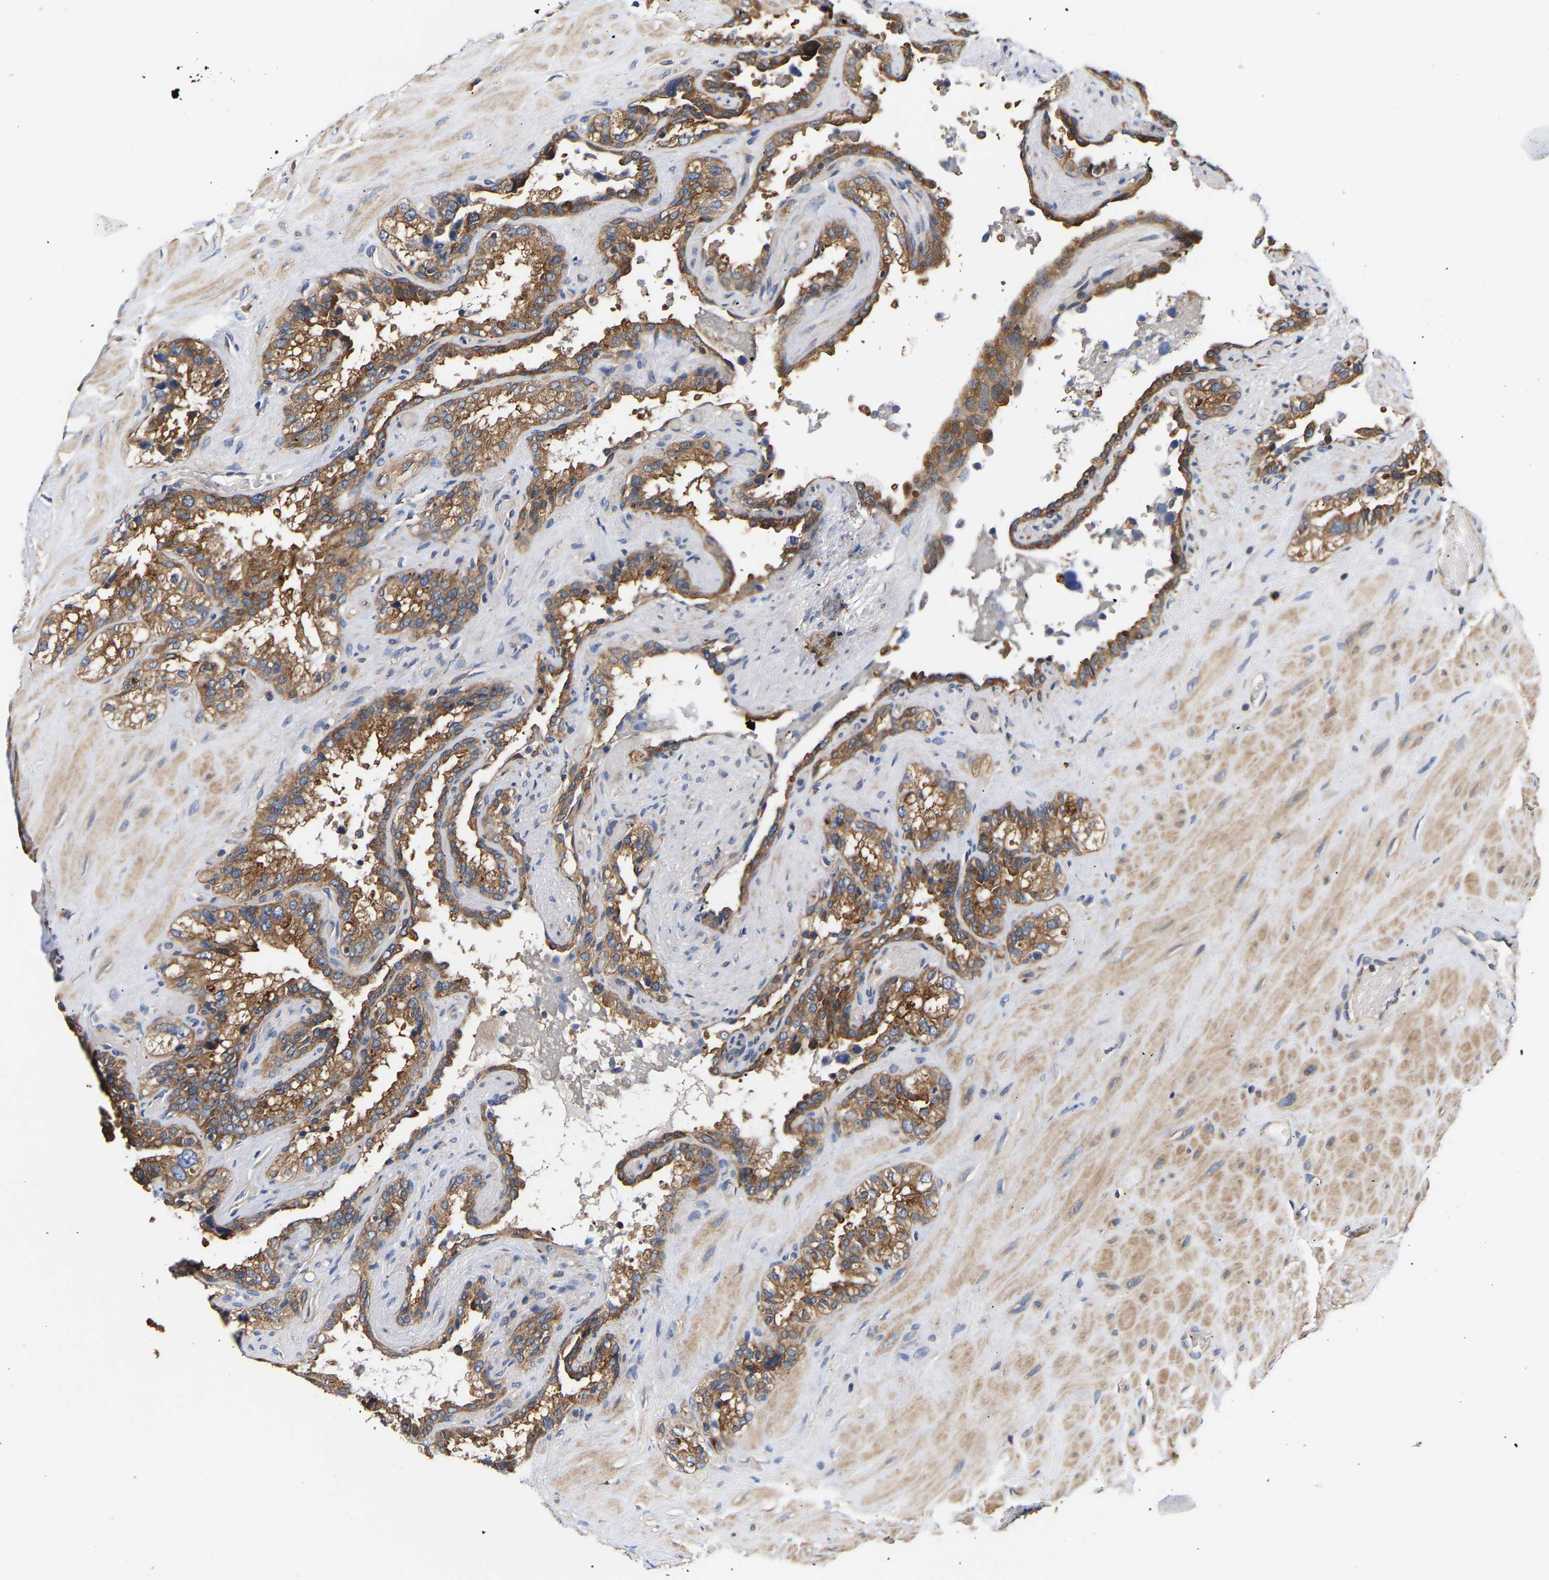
{"staining": {"intensity": "moderate", "quantity": "25%-75%", "location": "cytoplasmic/membranous"}, "tissue": "seminal vesicle", "cell_type": "Glandular cells", "image_type": "normal", "snomed": [{"axis": "morphology", "description": "Normal tissue, NOS"}, {"axis": "topography", "description": "Seminal veicle"}], "caption": "A medium amount of moderate cytoplasmic/membranous positivity is appreciated in approximately 25%-75% of glandular cells in normal seminal vesicle. (DAB (3,3'-diaminobenzidine) IHC with brightfield microscopy, high magnification).", "gene": "LRBA", "patient": {"sex": "male", "age": 68}}